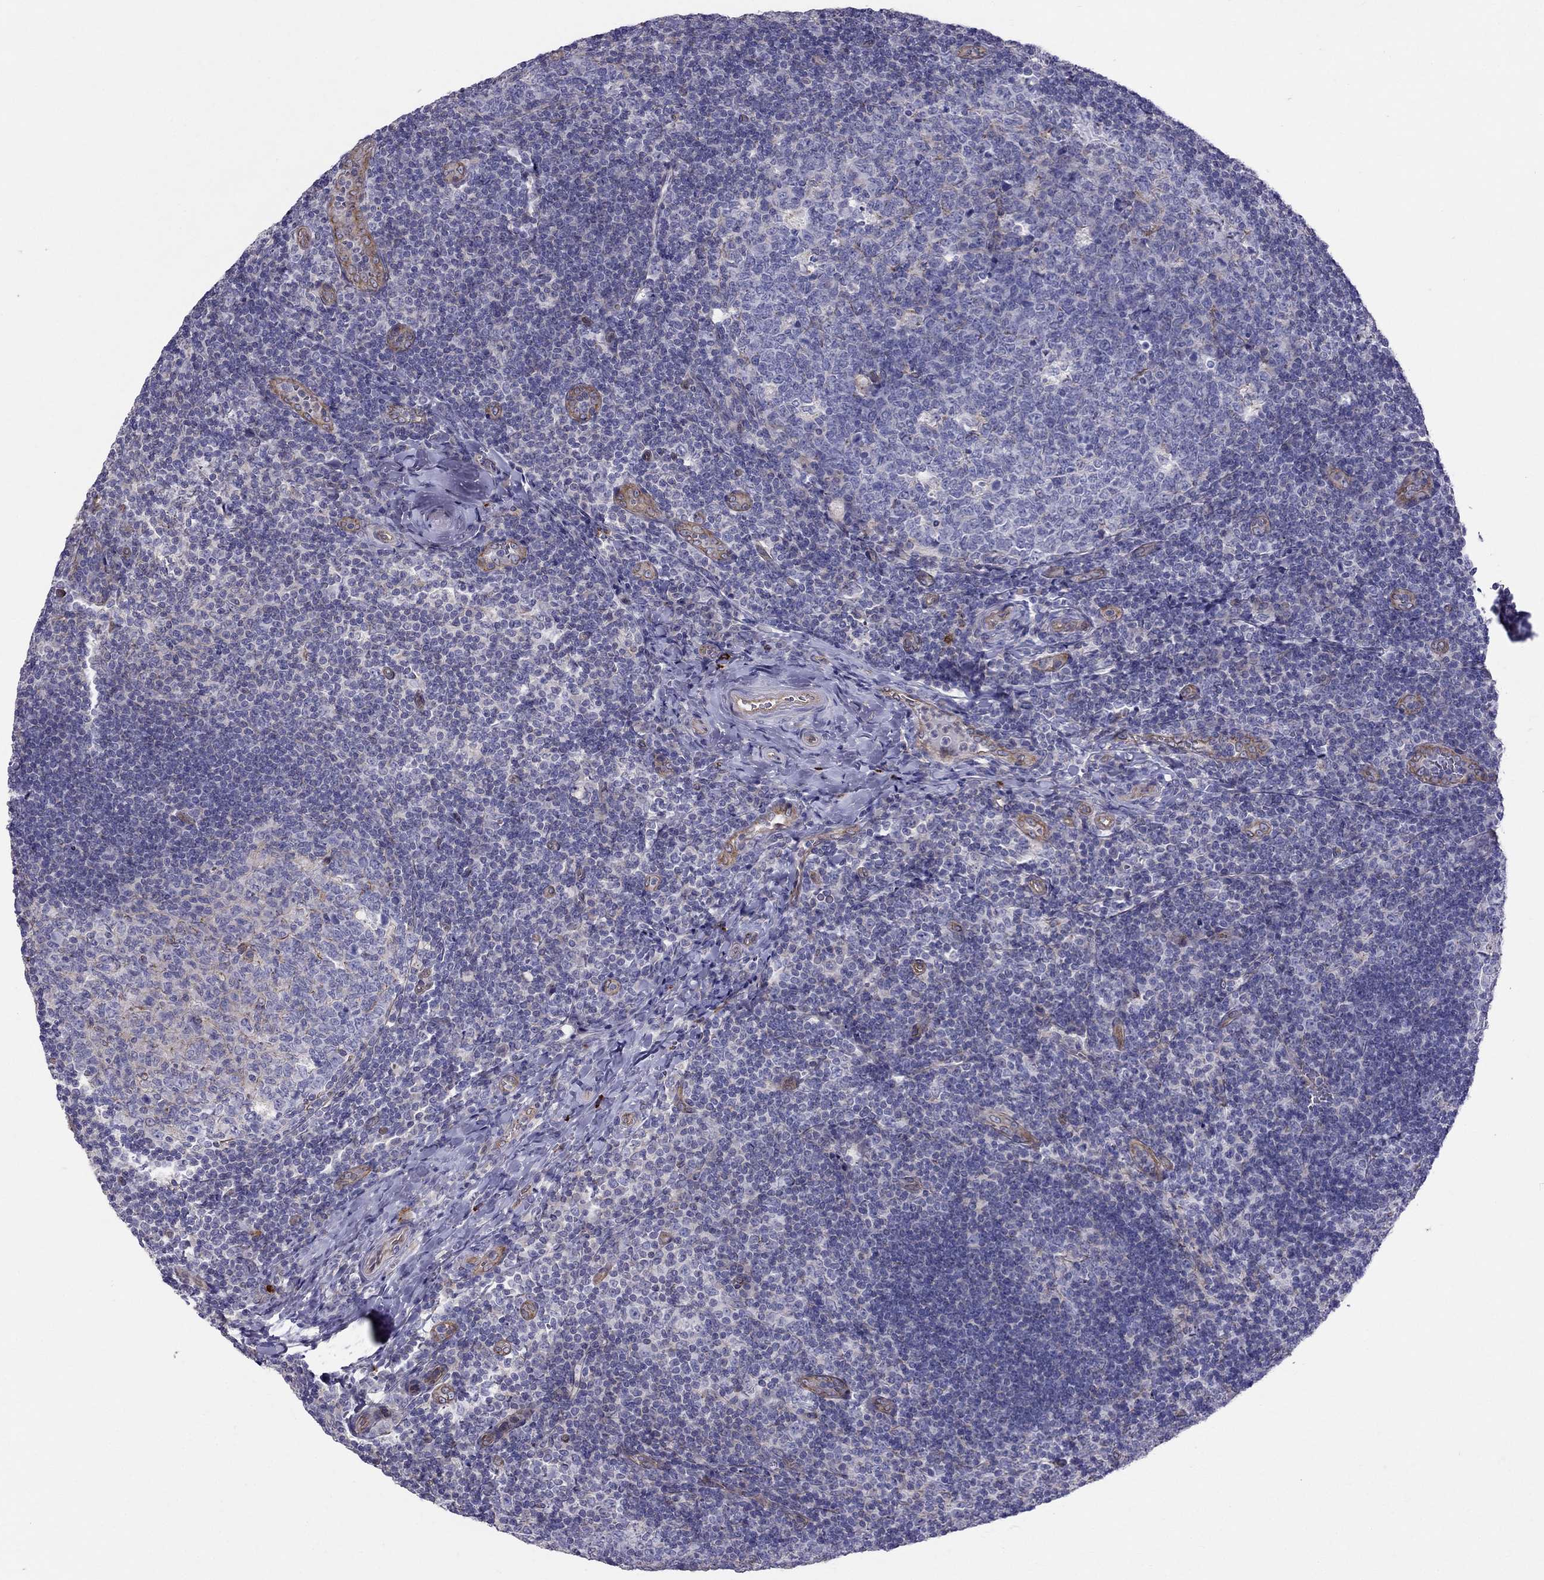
{"staining": {"intensity": "negative", "quantity": "none", "location": "none"}, "tissue": "tonsil", "cell_type": "Germinal center cells", "image_type": "normal", "snomed": [{"axis": "morphology", "description": "Normal tissue, NOS"}, {"axis": "topography", "description": "Tonsil"}], "caption": "This is a image of immunohistochemistry (IHC) staining of normal tonsil, which shows no positivity in germinal center cells.", "gene": "ENOX1", "patient": {"sex": "male", "age": 17}}